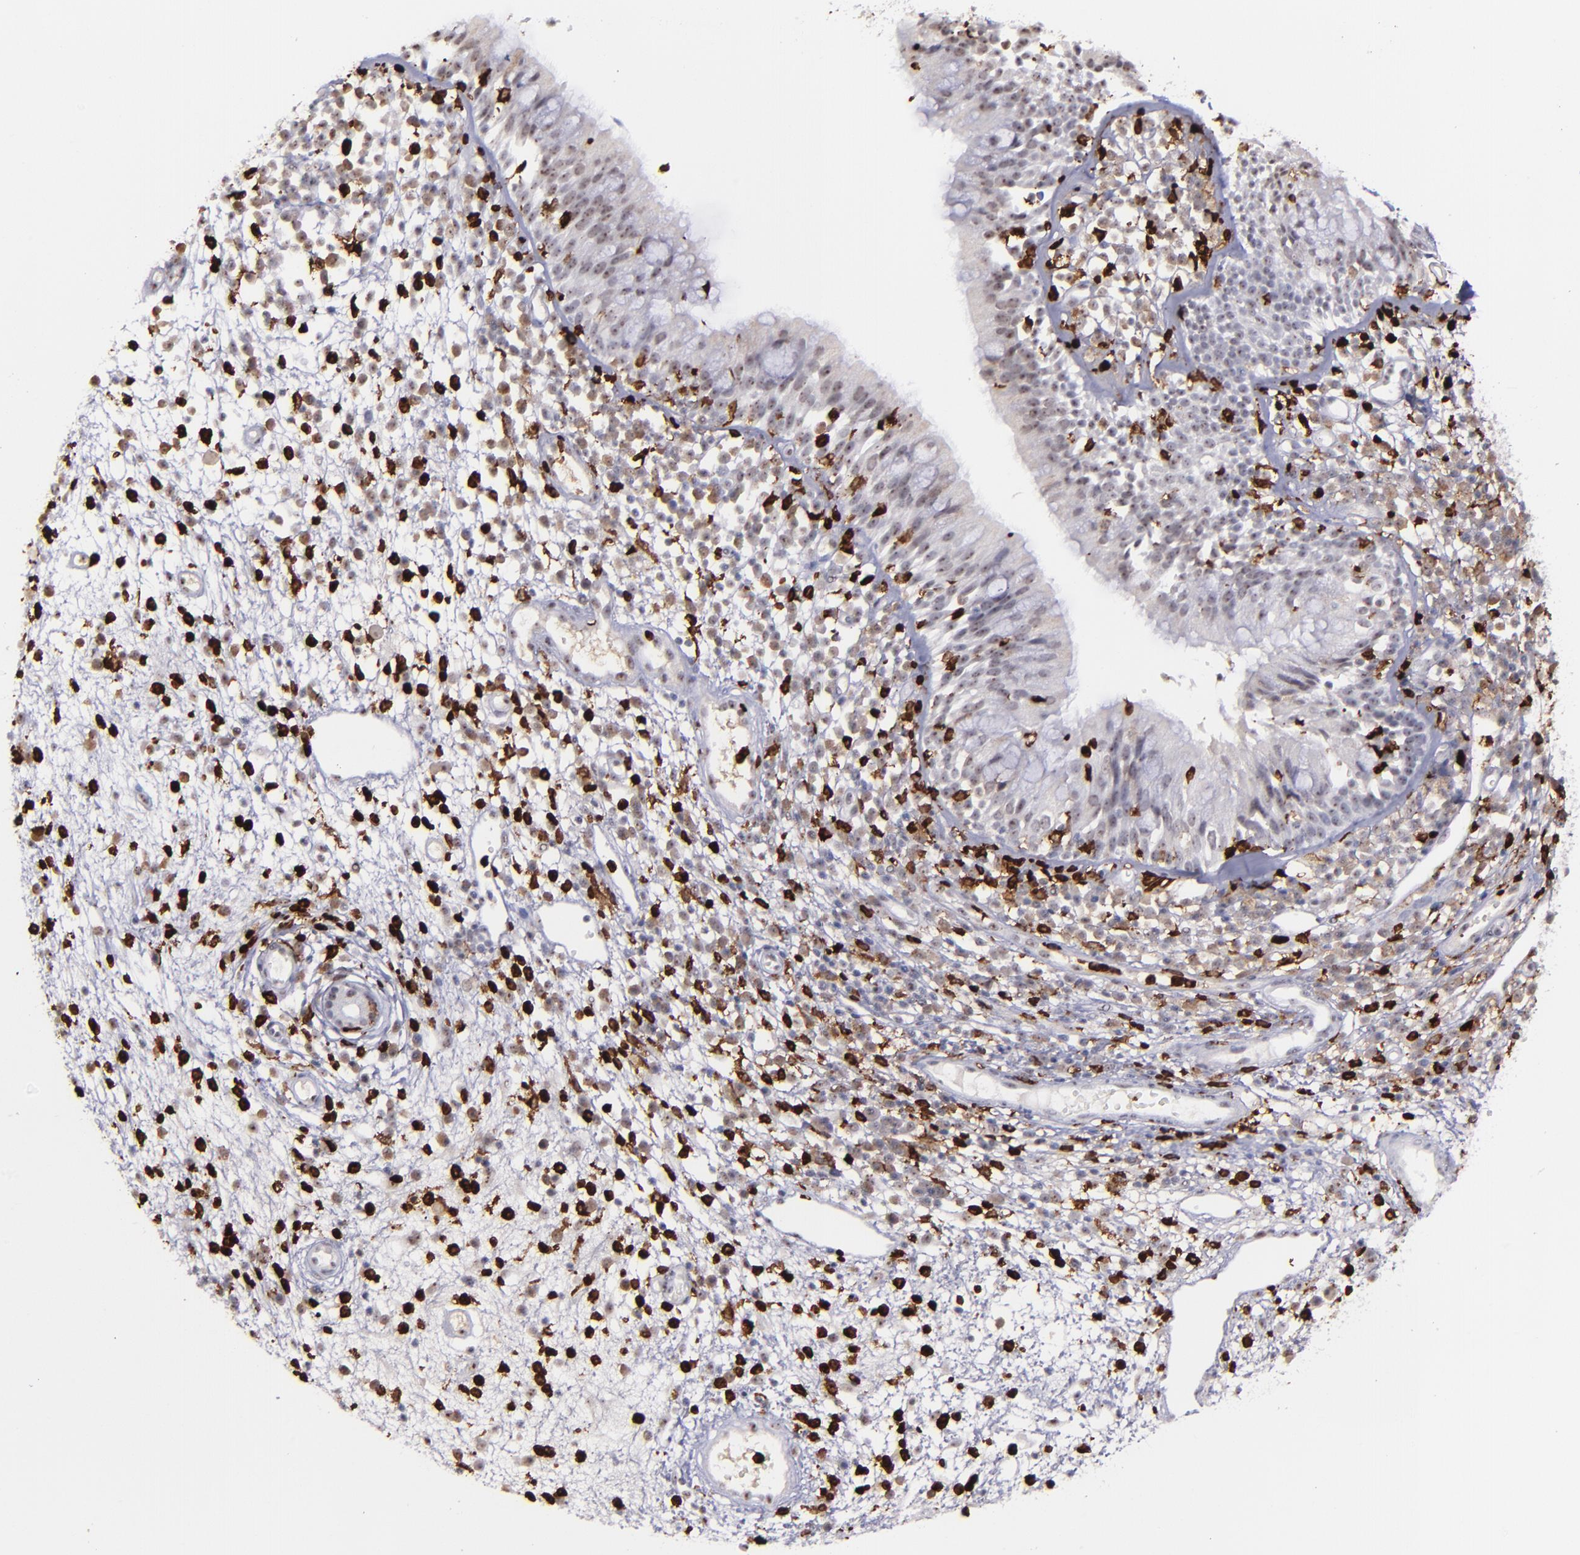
{"staining": {"intensity": "negative", "quantity": "none", "location": "none"}, "tissue": "nasopharynx", "cell_type": "Respiratory epithelial cells", "image_type": "normal", "snomed": [{"axis": "morphology", "description": "Normal tissue, NOS"}, {"axis": "morphology", "description": "Inflammation, NOS"}, {"axis": "morphology", "description": "Malignant melanoma, Metastatic site"}, {"axis": "topography", "description": "Nasopharynx"}], "caption": "The immunohistochemistry photomicrograph has no significant expression in respiratory epithelial cells of nasopharynx.", "gene": "NCF2", "patient": {"sex": "female", "age": 55}}